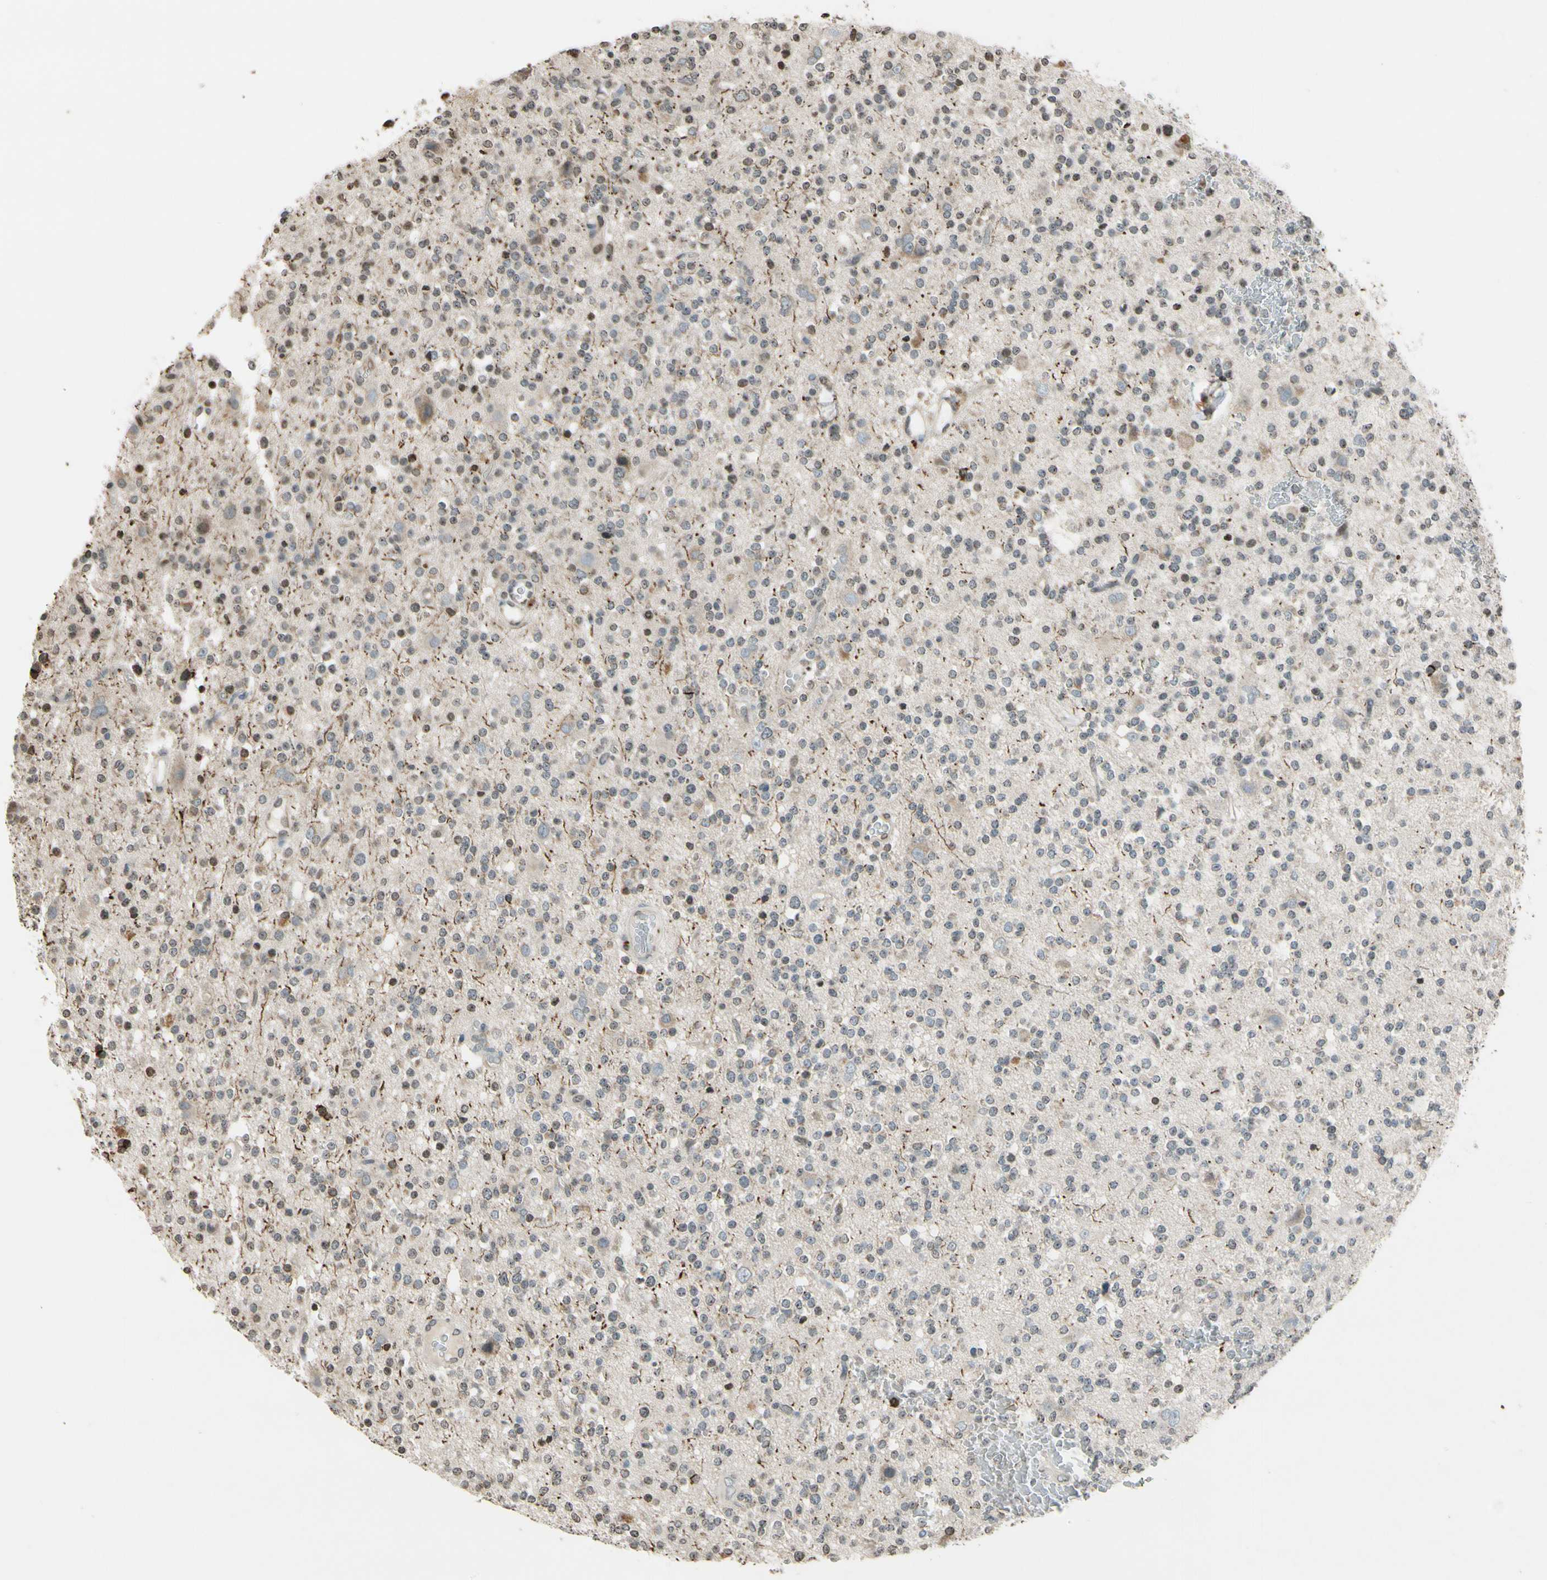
{"staining": {"intensity": "weak", "quantity": ">75%", "location": "cytoplasmic/membranous"}, "tissue": "glioma", "cell_type": "Tumor cells", "image_type": "cancer", "snomed": [{"axis": "morphology", "description": "Glioma, malignant, High grade"}, {"axis": "topography", "description": "Brain"}], "caption": "An IHC histopathology image of tumor tissue is shown. Protein staining in brown shows weak cytoplasmic/membranous positivity in malignant glioma (high-grade) within tumor cells.", "gene": "CLDN11", "patient": {"sex": "male", "age": 47}}